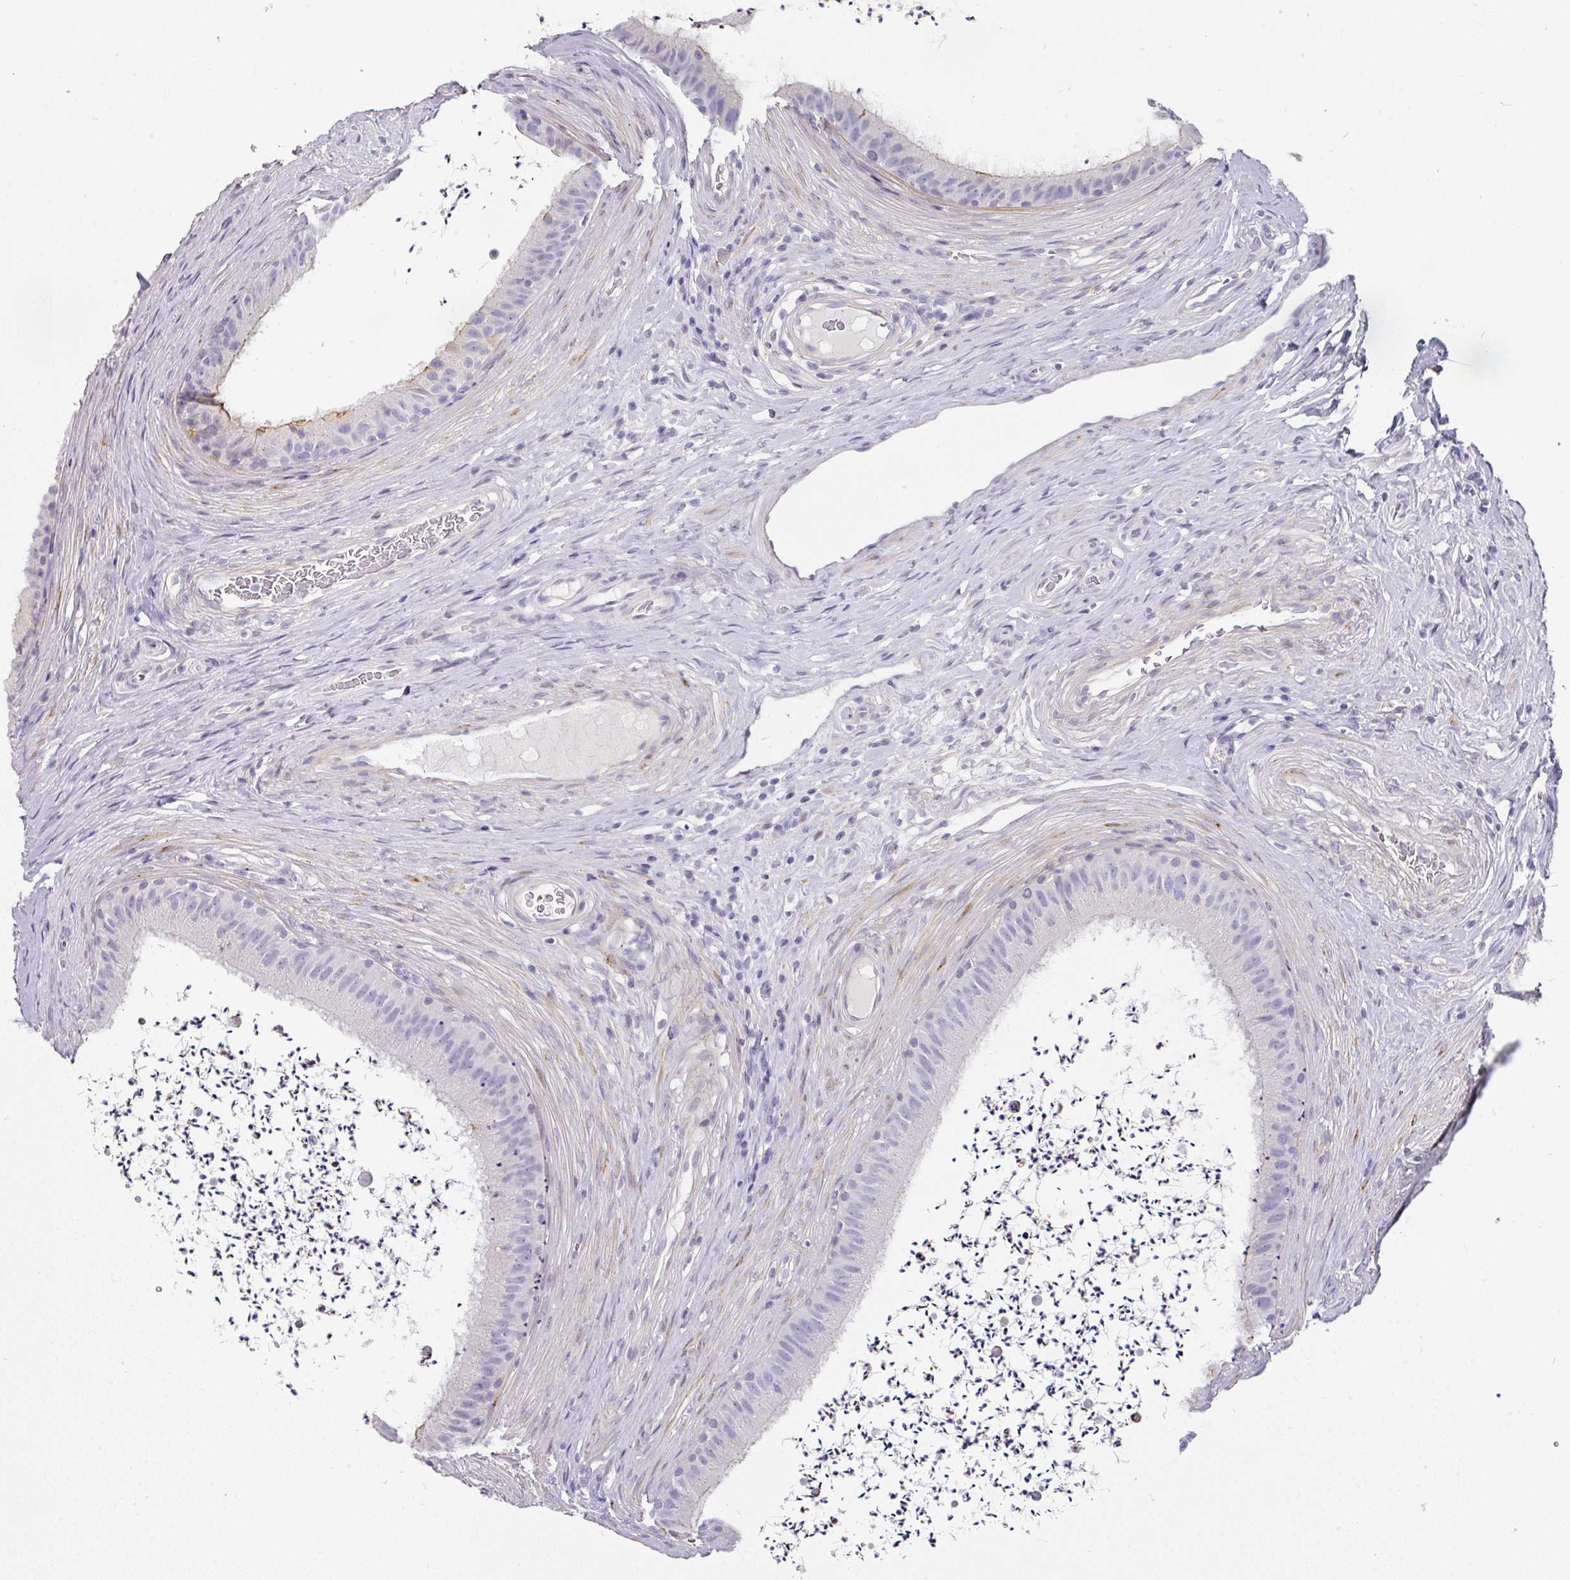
{"staining": {"intensity": "negative", "quantity": "none", "location": "none"}, "tissue": "epididymis", "cell_type": "Glandular cells", "image_type": "normal", "snomed": [{"axis": "morphology", "description": "Normal tissue, NOS"}, {"axis": "topography", "description": "Testis"}, {"axis": "topography", "description": "Epididymis"}], "caption": "Immunohistochemical staining of benign human epididymis demonstrates no significant staining in glandular cells. (DAB immunohistochemistry (IHC) with hematoxylin counter stain).", "gene": "ANKRD29", "patient": {"sex": "male", "age": 41}}